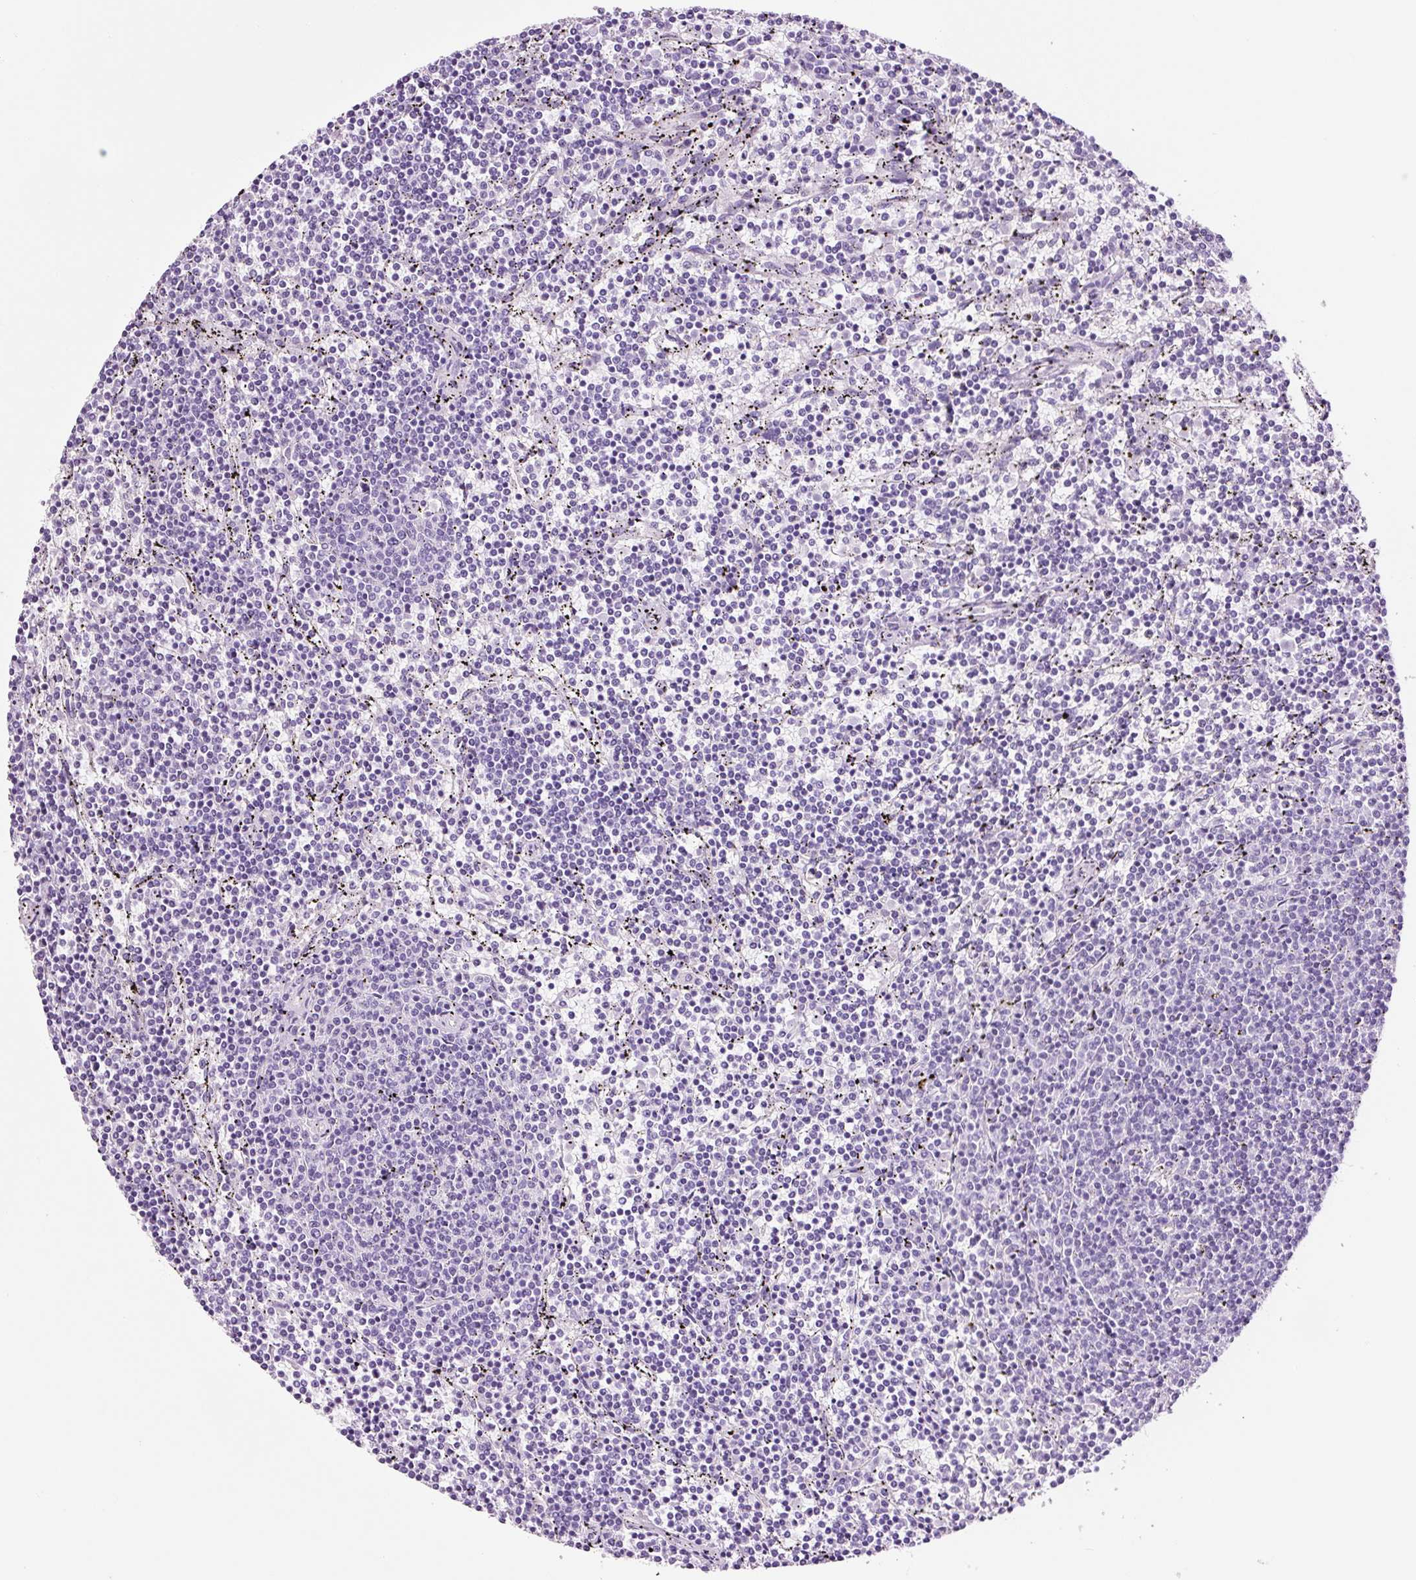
{"staining": {"intensity": "negative", "quantity": "none", "location": "none"}, "tissue": "lymphoma", "cell_type": "Tumor cells", "image_type": "cancer", "snomed": [{"axis": "morphology", "description": "Malignant lymphoma, non-Hodgkin's type, Low grade"}, {"axis": "topography", "description": "Spleen"}], "caption": "High power microscopy micrograph of an immunohistochemistry (IHC) image of low-grade malignant lymphoma, non-Hodgkin's type, revealing no significant positivity in tumor cells.", "gene": "ADSS1", "patient": {"sex": "female", "age": 50}}